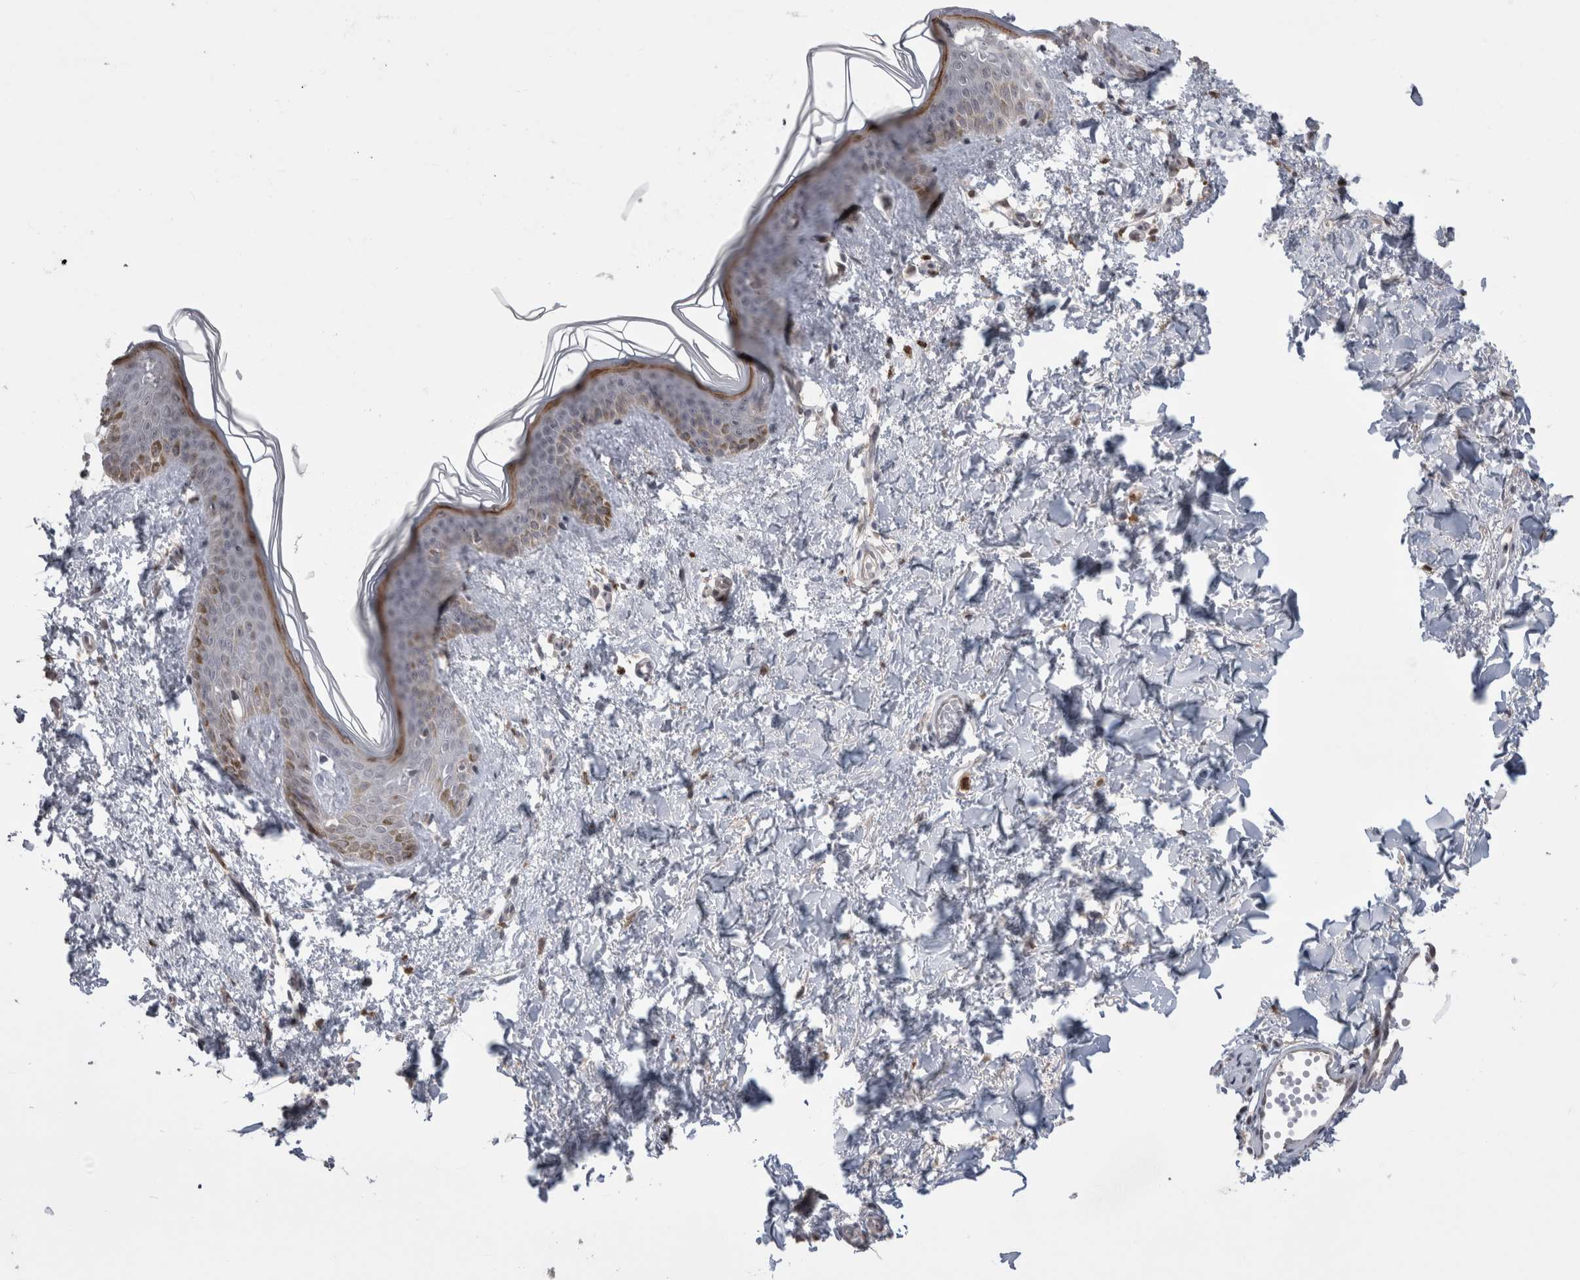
{"staining": {"intensity": "negative", "quantity": "none", "location": "none"}, "tissue": "skin", "cell_type": "Fibroblasts", "image_type": "normal", "snomed": [{"axis": "morphology", "description": "Normal tissue, NOS"}, {"axis": "topography", "description": "Skin"}], "caption": "Immunohistochemical staining of normal human skin reveals no significant staining in fibroblasts. Brightfield microscopy of immunohistochemistry stained with DAB (brown) and hematoxylin (blue), captured at high magnification.", "gene": "MTBP", "patient": {"sex": "female", "age": 46}}